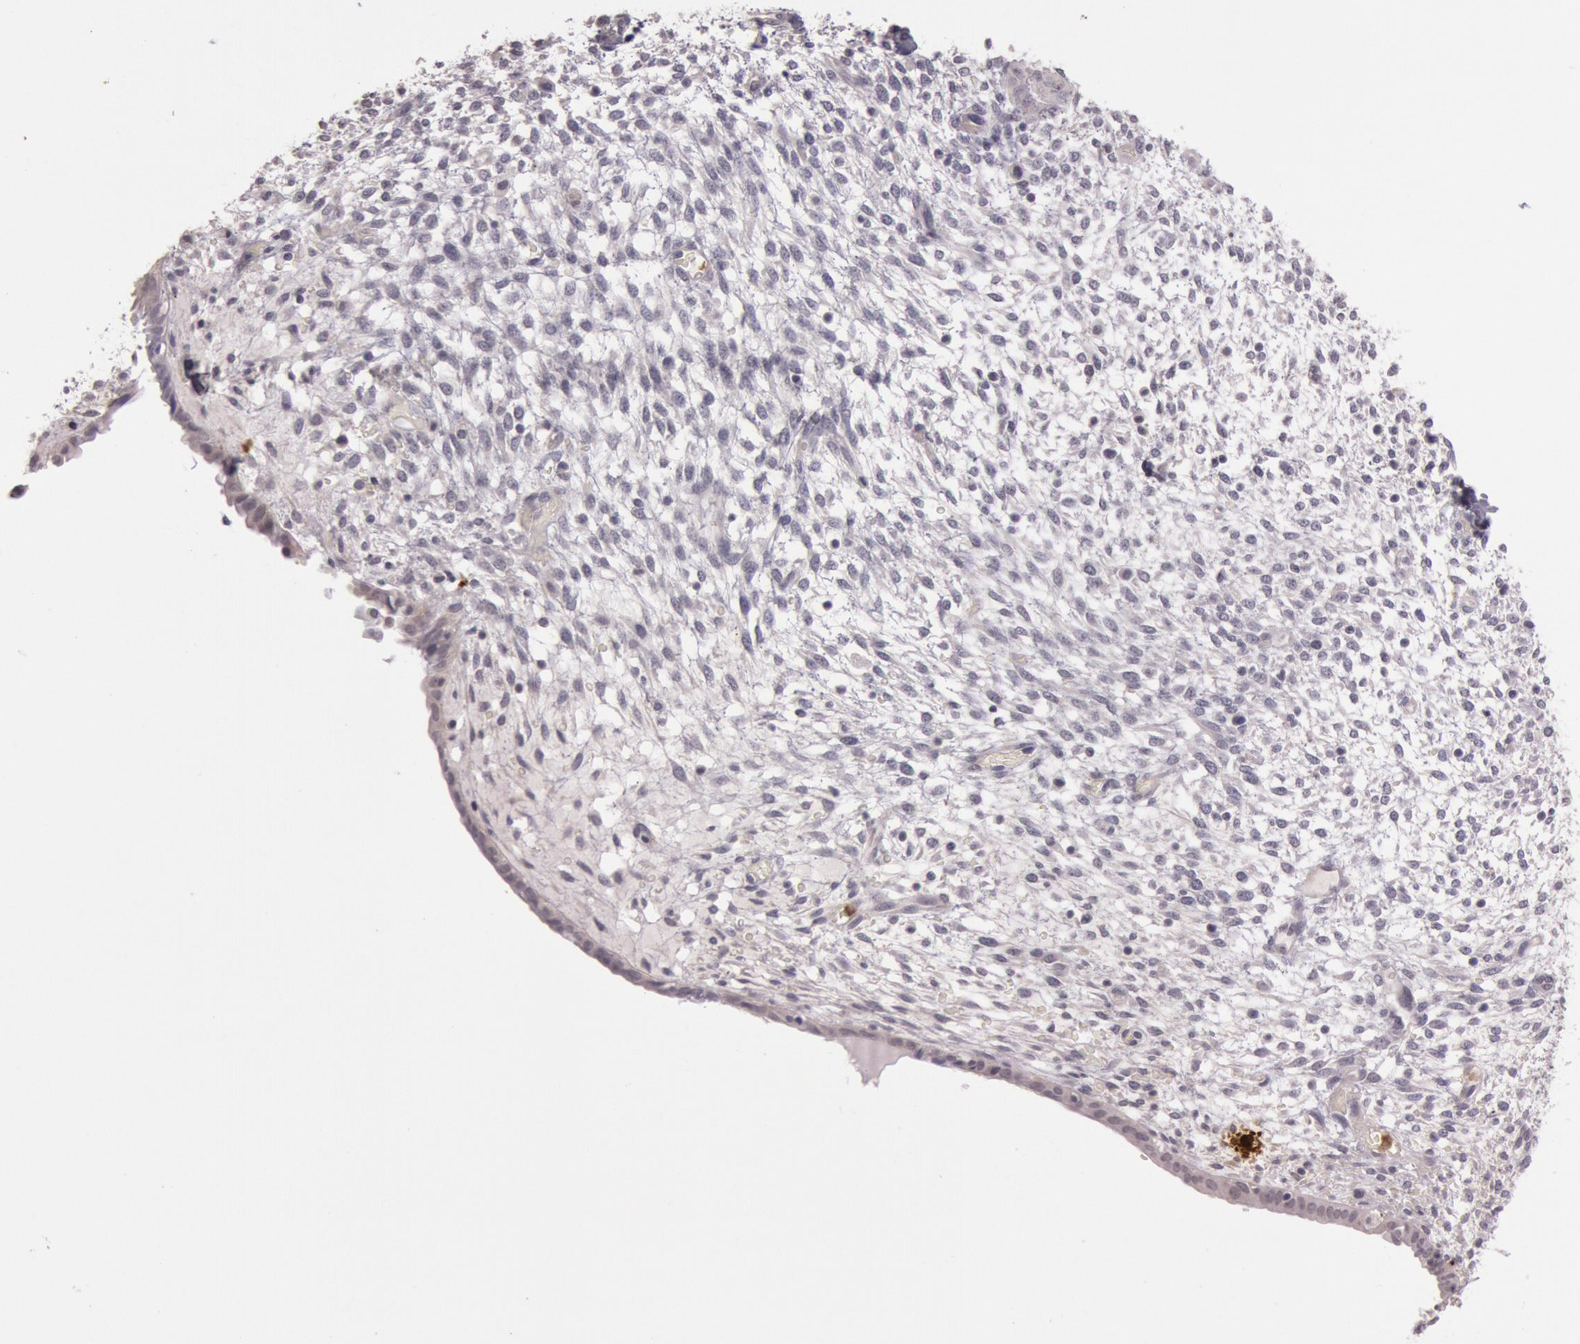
{"staining": {"intensity": "negative", "quantity": "none", "location": "none"}, "tissue": "endometrium", "cell_type": "Cells in endometrial stroma", "image_type": "normal", "snomed": [{"axis": "morphology", "description": "Normal tissue, NOS"}, {"axis": "topography", "description": "Endometrium"}], "caption": "The photomicrograph demonstrates no staining of cells in endometrial stroma in unremarkable endometrium. The staining is performed using DAB (3,3'-diaminobenzidine) brown chromogen with nuclei counter-stained in using hematoxylin.", "gene": "KDM6A", "patient": {"sex": "female", "age": 42}}